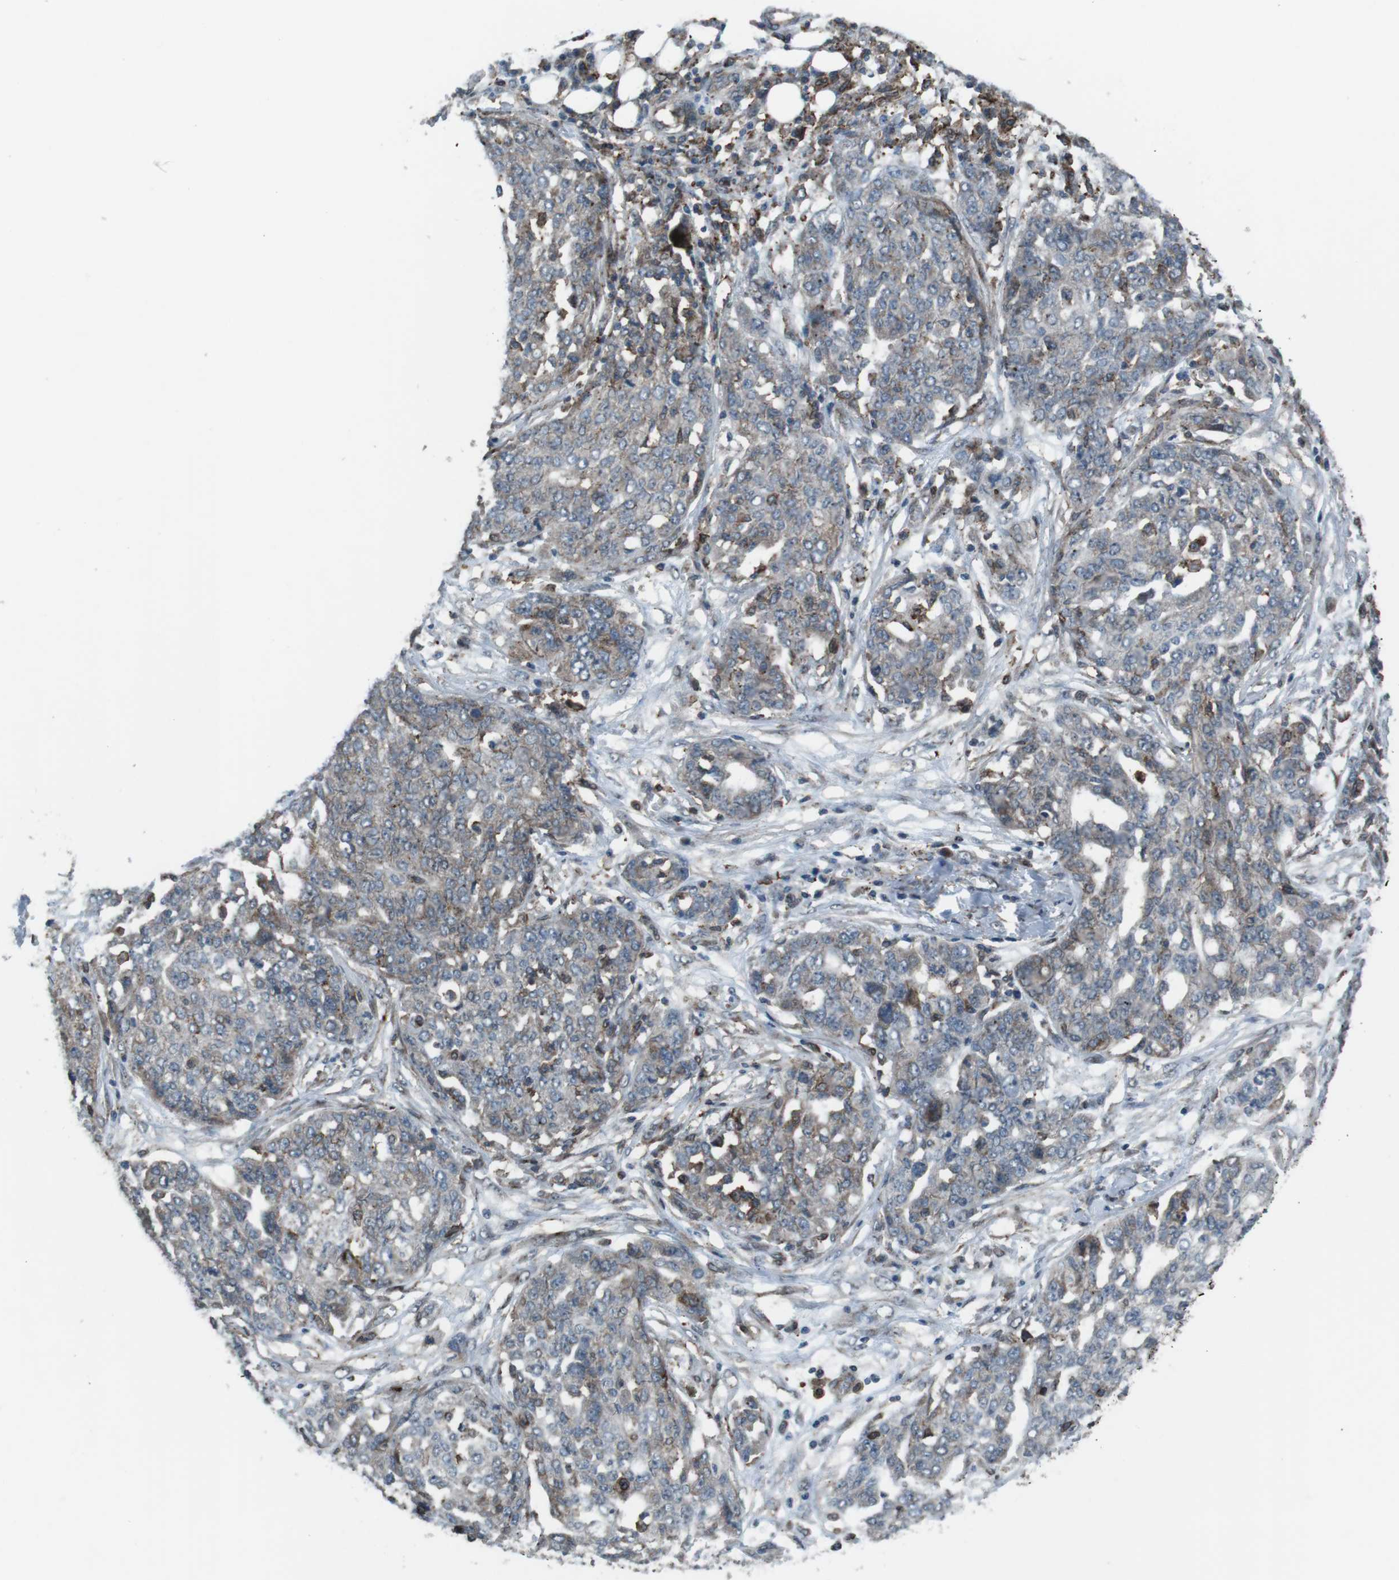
{"staining": {"intensity": "moderate", "quantity": "<25%", "location": "cytoplasmic/membranous"}, "tissue": "ovarian cancer", "cell_type": "Tumor cells", "image_type": "cancer", "snomed": [{"axis": "morphology", "description": "Cystadenocarcinoma, serous, NOS"}, {"axis": "topography", "description": "Soft tissue"}, {"axis": "topography", "description": "Ovary"}], "caption": "Moderate cytoplasmic/membranous positivity is identified in about <25% of tumor cells in ovarian cancer. The protein is stained brown, and the nuclei are stained in blue (DAB (3,3'-diaminobenzidine) IHC with brightfield microscopy, high magnification).", "gene": "GDF10", "patient": {"sex": "female", "age": 57}}